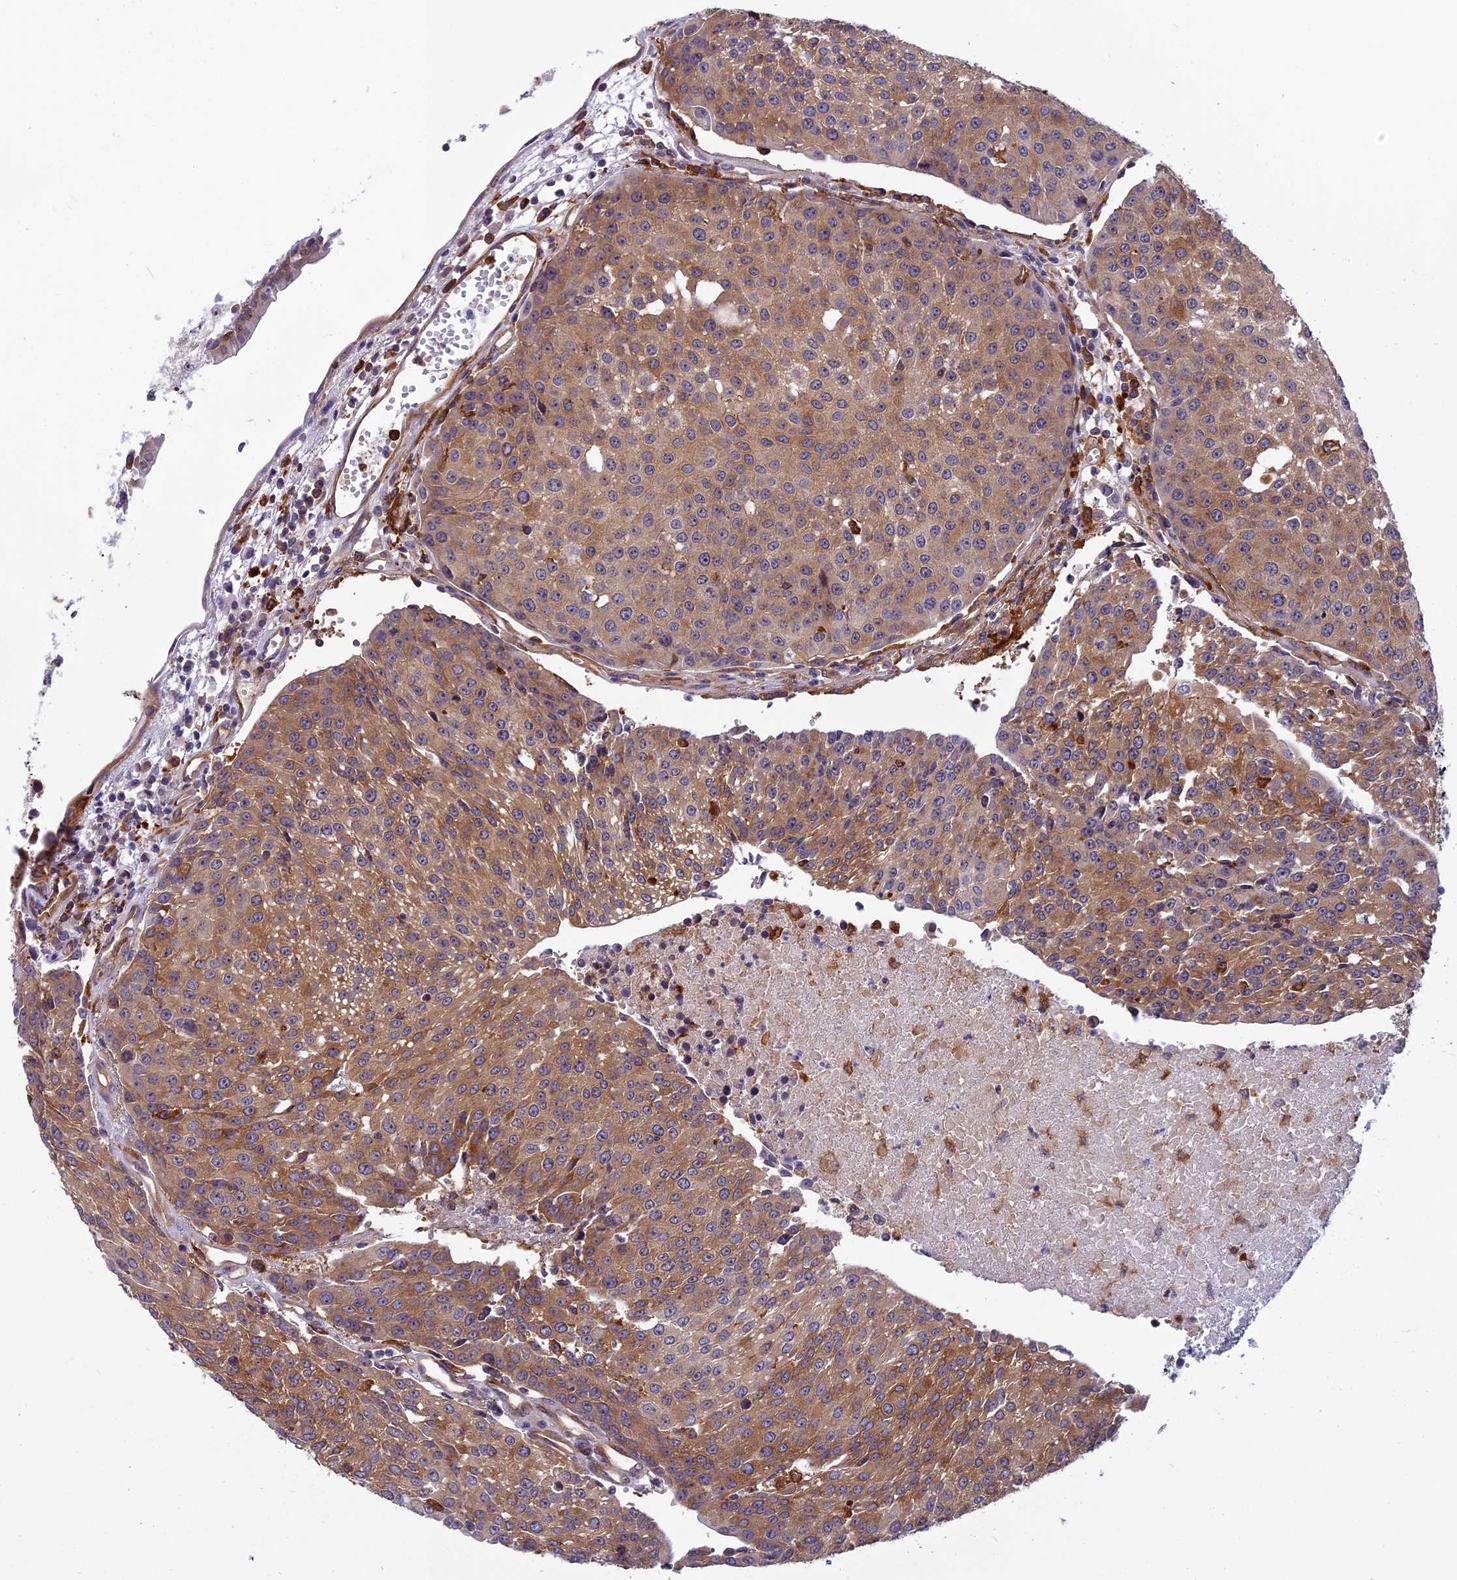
{"staining": {"intensity": "moderate", "quantity": ">75%", "location": "cytoplasmic/membranous"}, "tissue": "urothelial cancer", "cell_type": "Tumor cells", "image_type": "cancer", "snomed": [{"axis": "morphology", "description": "Urothelial carcinoma, High grade"}, {"axis": "topography", "description": "Urinary bladder"}], "caption": "IHC of high-grade urothelial carcinoma exhibits medium levels of moderate cytoplasmic/membranous positivity in about >75% of tumor cells.", "gene": "EHBP1L1", "patient": {"sex": "female", "age": 85}}